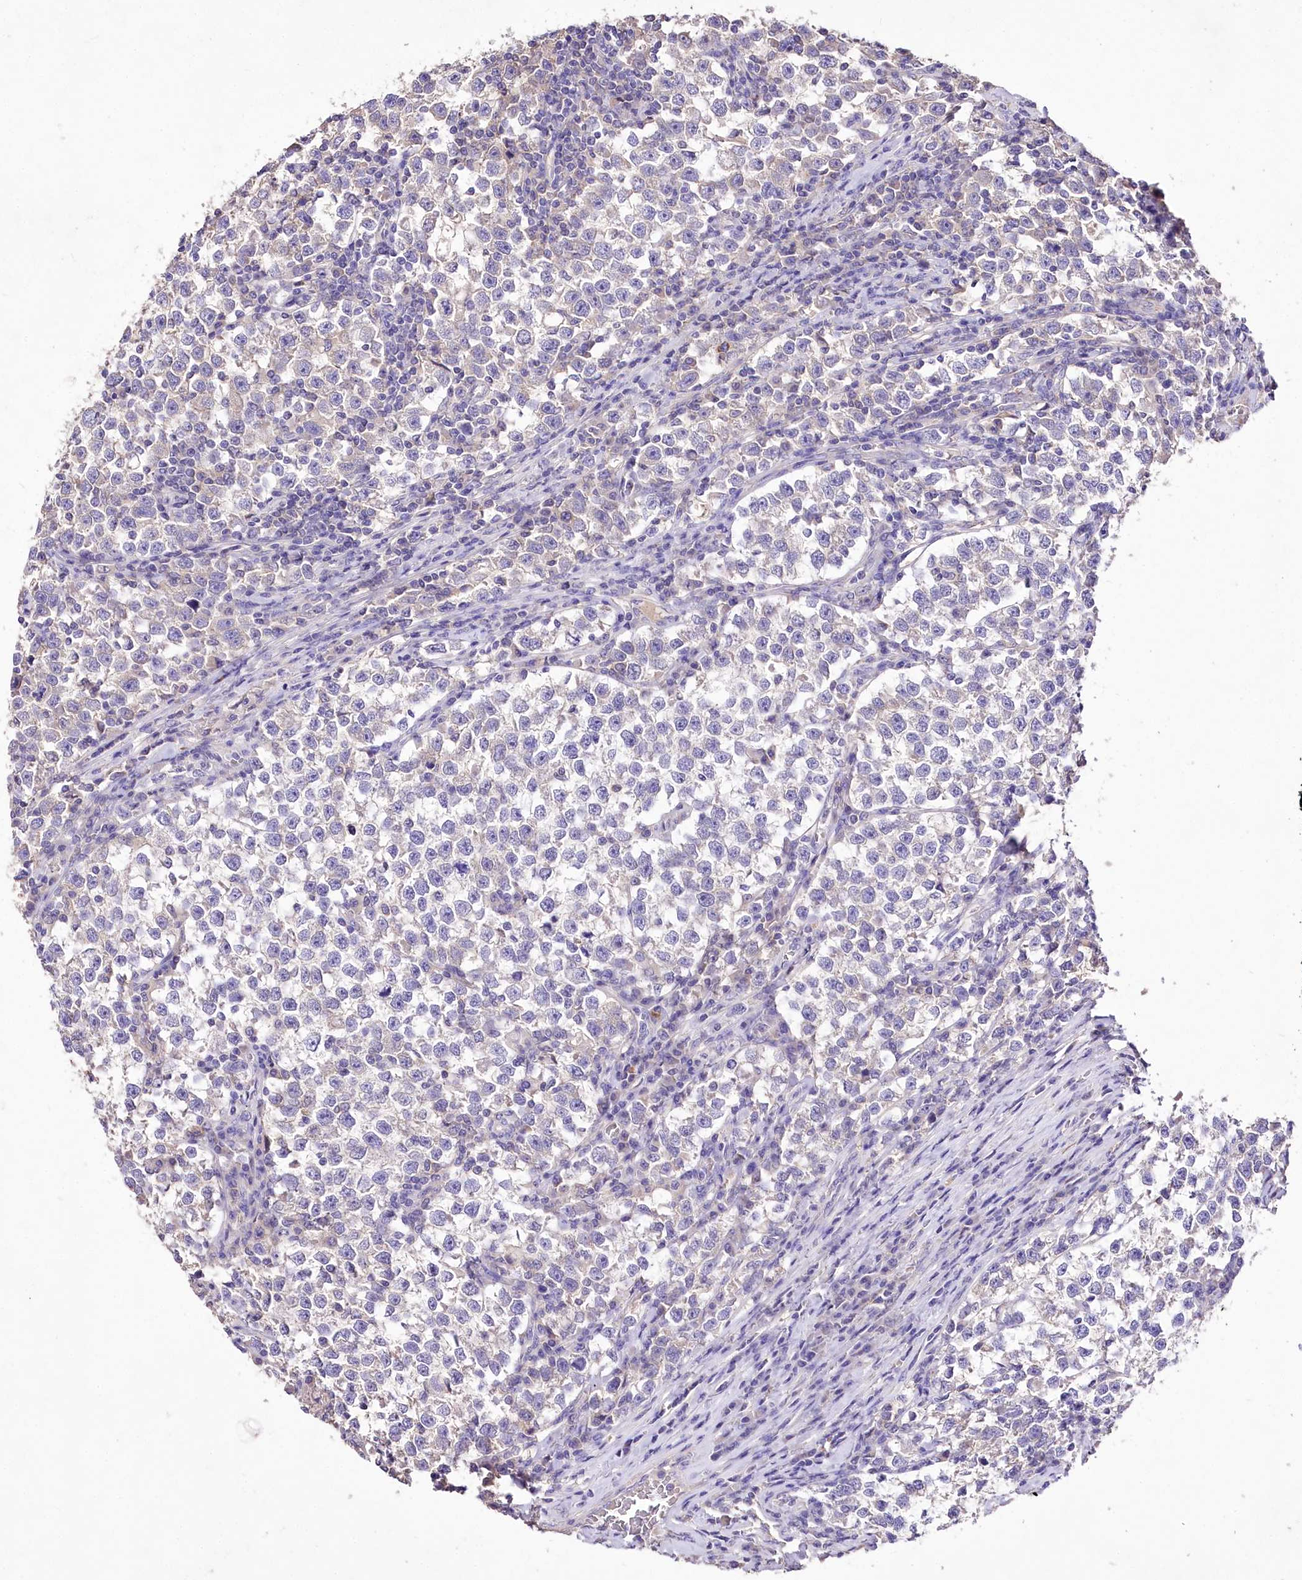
{"staining": {"intensity": "negative", "quantity": "none", "location": "none"}, "tissue": "testis cancer", "cell_type": "Tumor cells", "image_type": "cancer", "snomed": [{"axis": "morphology", "description": "Normal tissue, NOS"}, {"axis": "morphology", "description": "Seminoma, NOS"}, {"axis": "topography", "description": "Testis"}], "caption": "This image is of testis seminoma stained with immunohistochemistry to label a protein in brown with the nuclei are counter-stained blue. There is no positivity in tumor cells.", "gene": "PCYOX1L", "patient": {"sex": "male", "age": 43}}